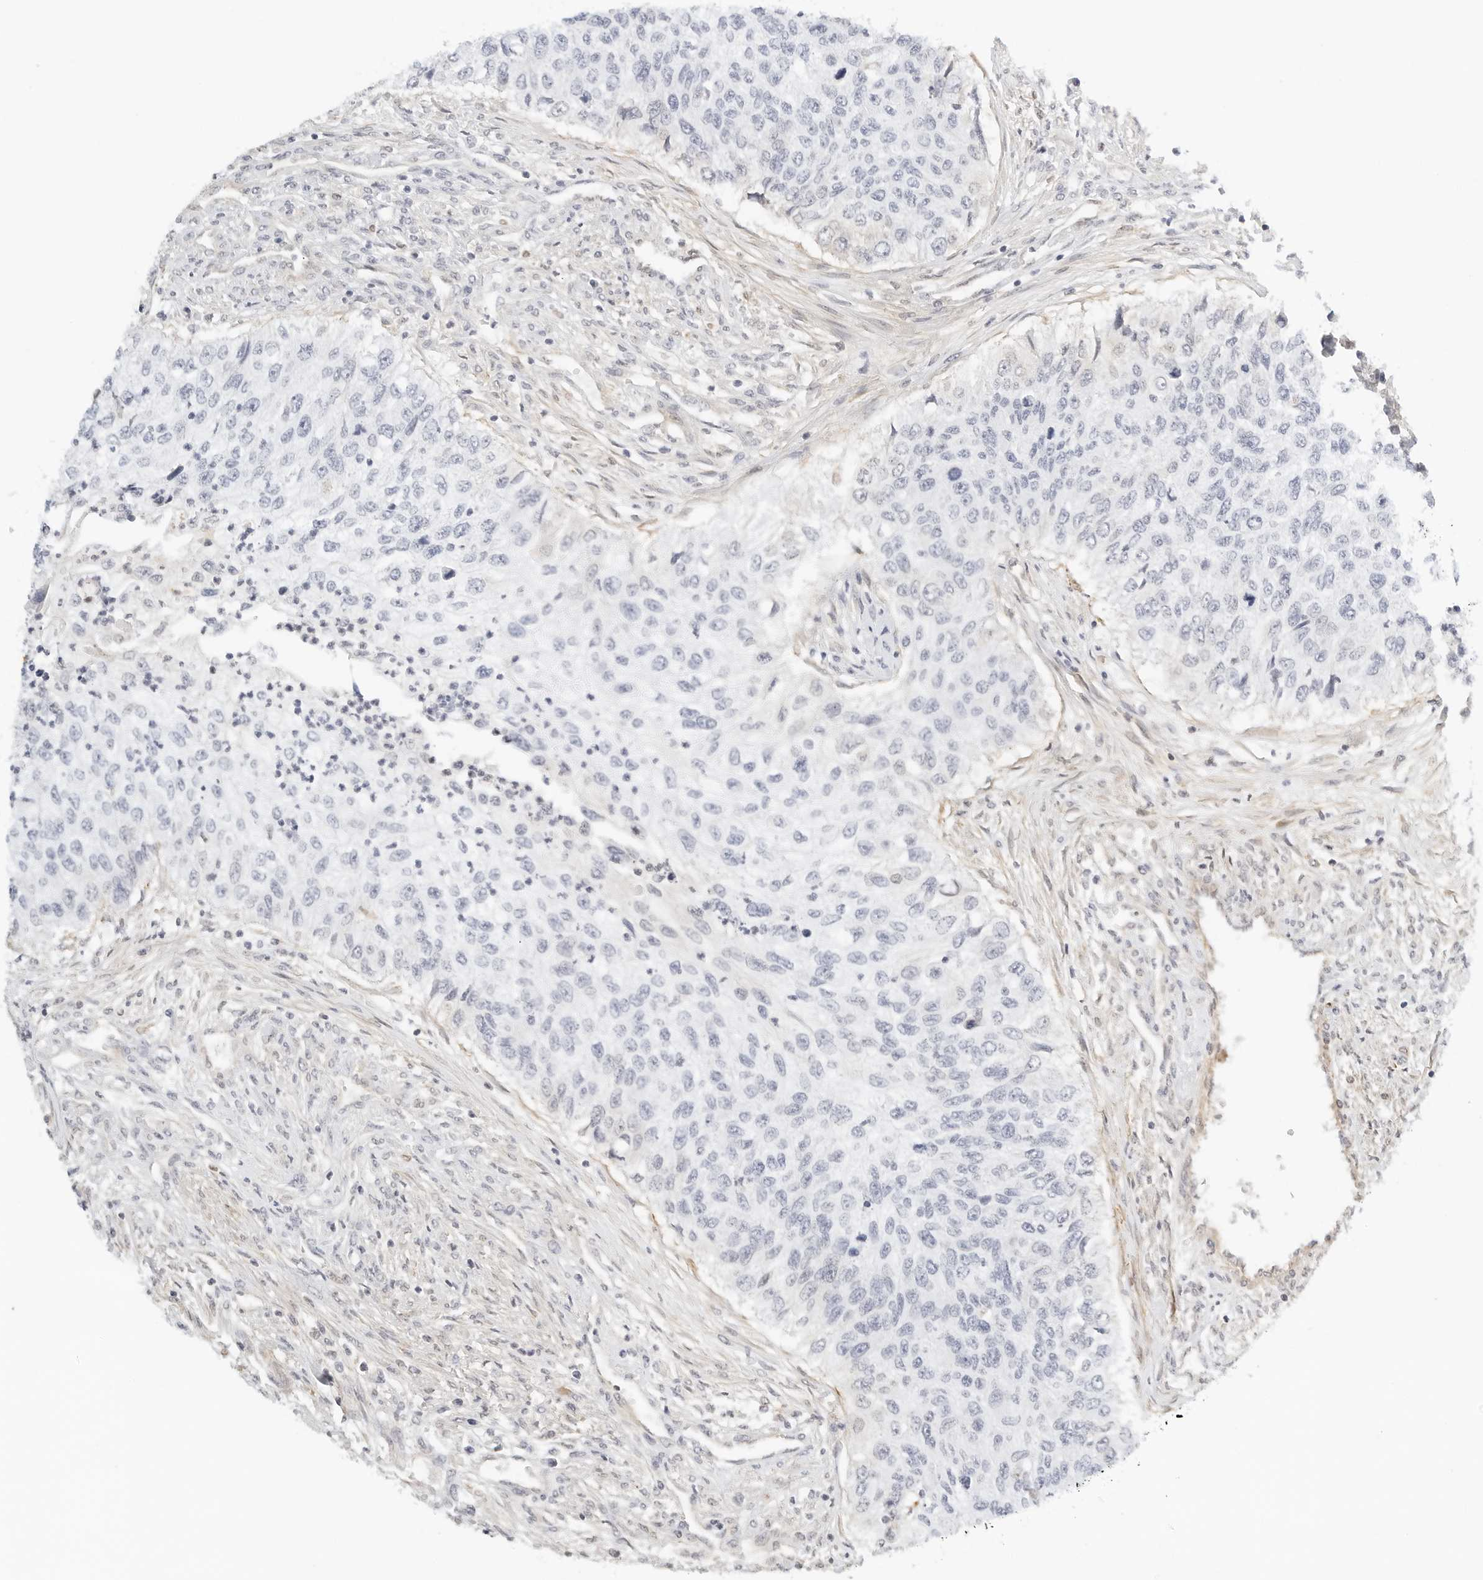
{"staining": {"intensity": "negative", "quantity": "none", "location": "none"}, "tissue": "urothelial cancer", "cell_type": "Tumor cells", "image_type": "cancer", "snomed": [{"axis": "morphology", "description": "Urothelial carcinoma, High grade"}, {"axis": "topography", "description": "Urinary bladder"}], "caption": "This is an IHC image of human urothelial cancer. There is no positivity in tumor cells.", "gene": "PKDCC", "patient": {"sex": "female", "age": 60}}